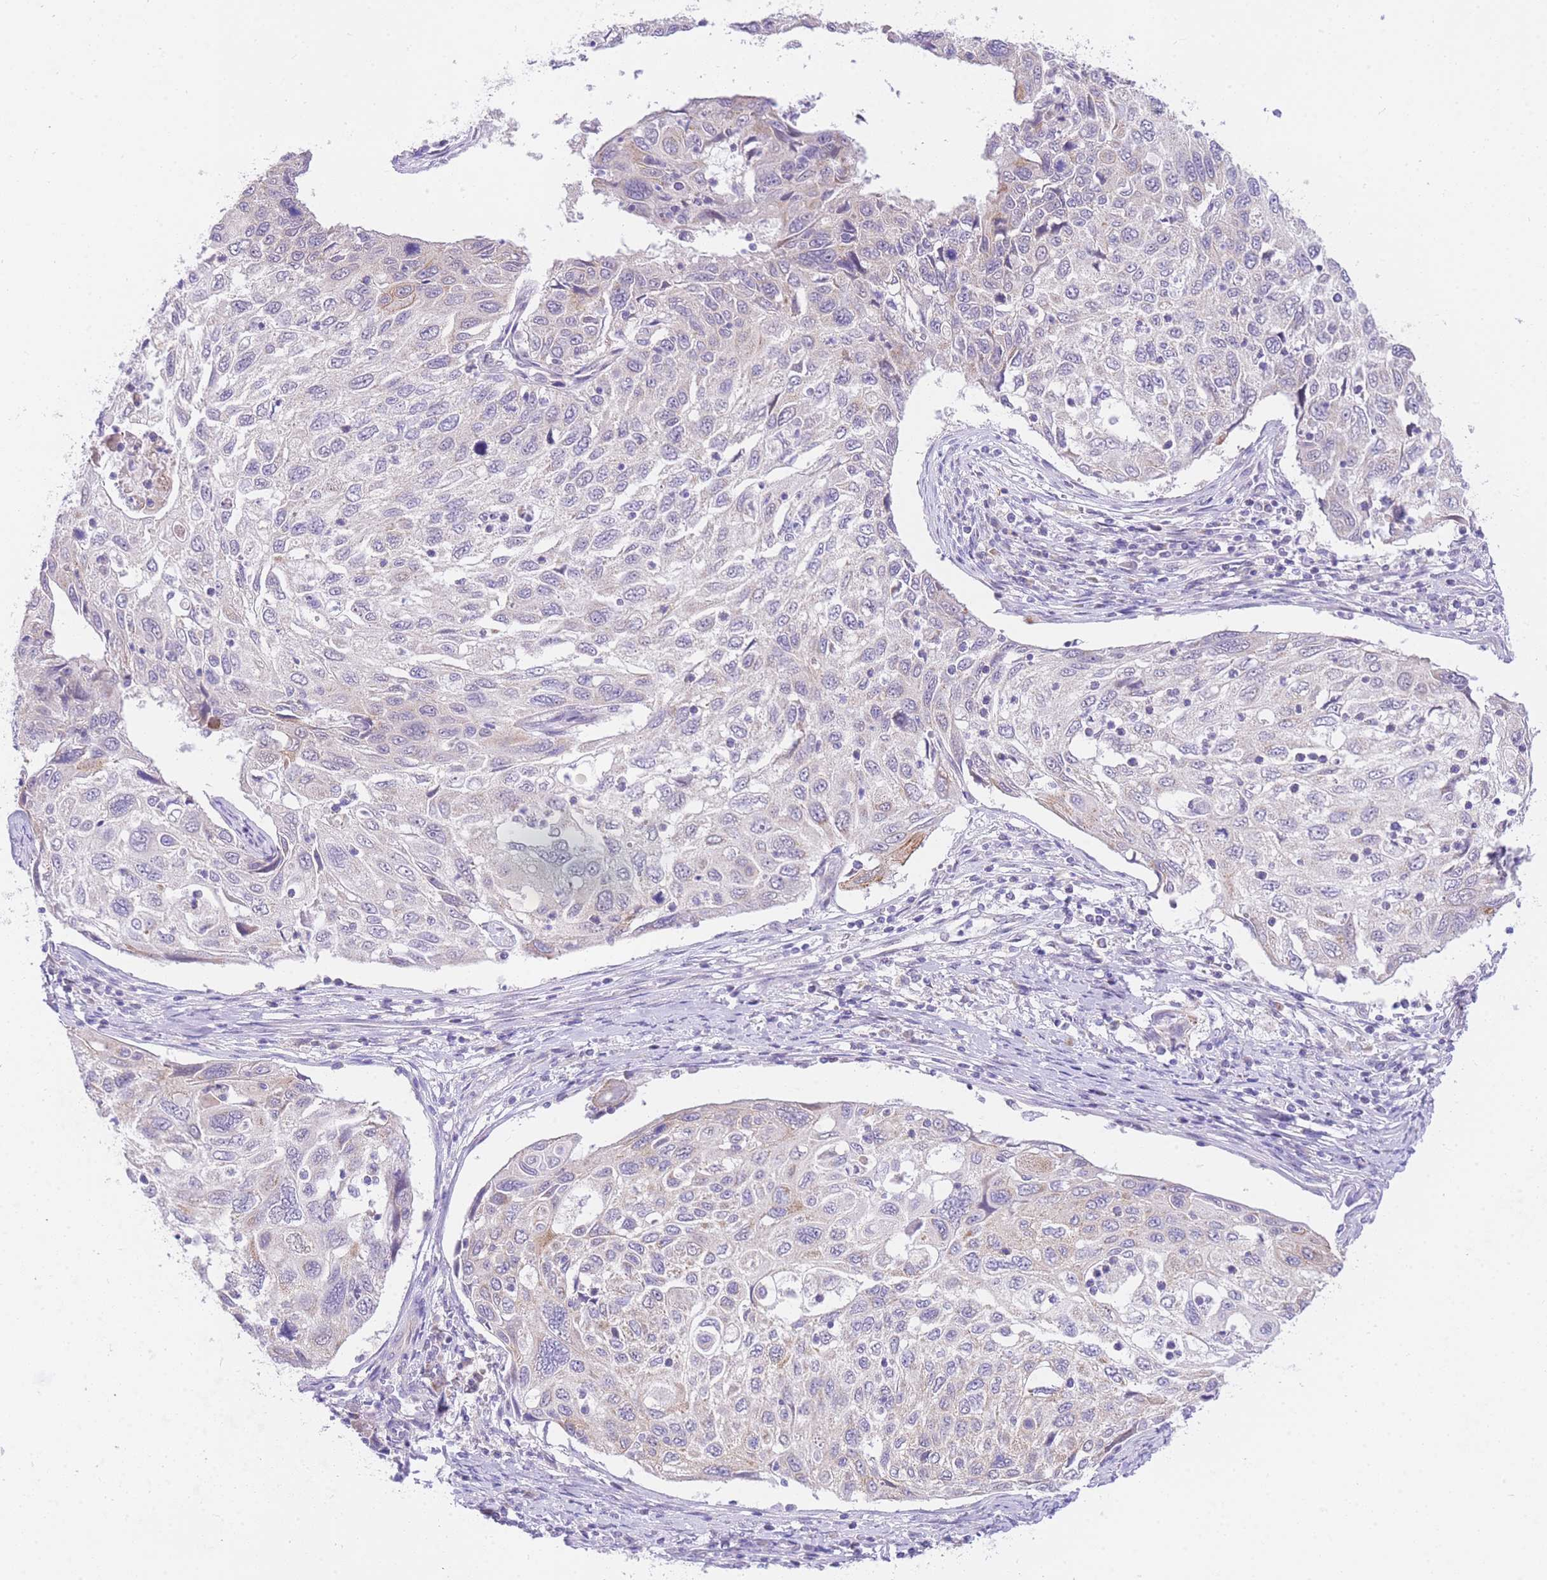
{"staining": {"intensity": "negative", "quantity": "none", "location": "none"}, "tissue": "cervical cancer", "cell_type": "Tumor cells", "image_type": "cancer", "snomed": [{"axis": "morphology", "description": "Squamous cell carcinoma, NOS"}, {"axis": "topography", "description": "Cervix"}], "caption": "Tumor cells show no significant positivity in cervical cancer (squamous cell carcinoma).", "gene": "UBXN7", "patient": {"sex": "female", "age": 70}}